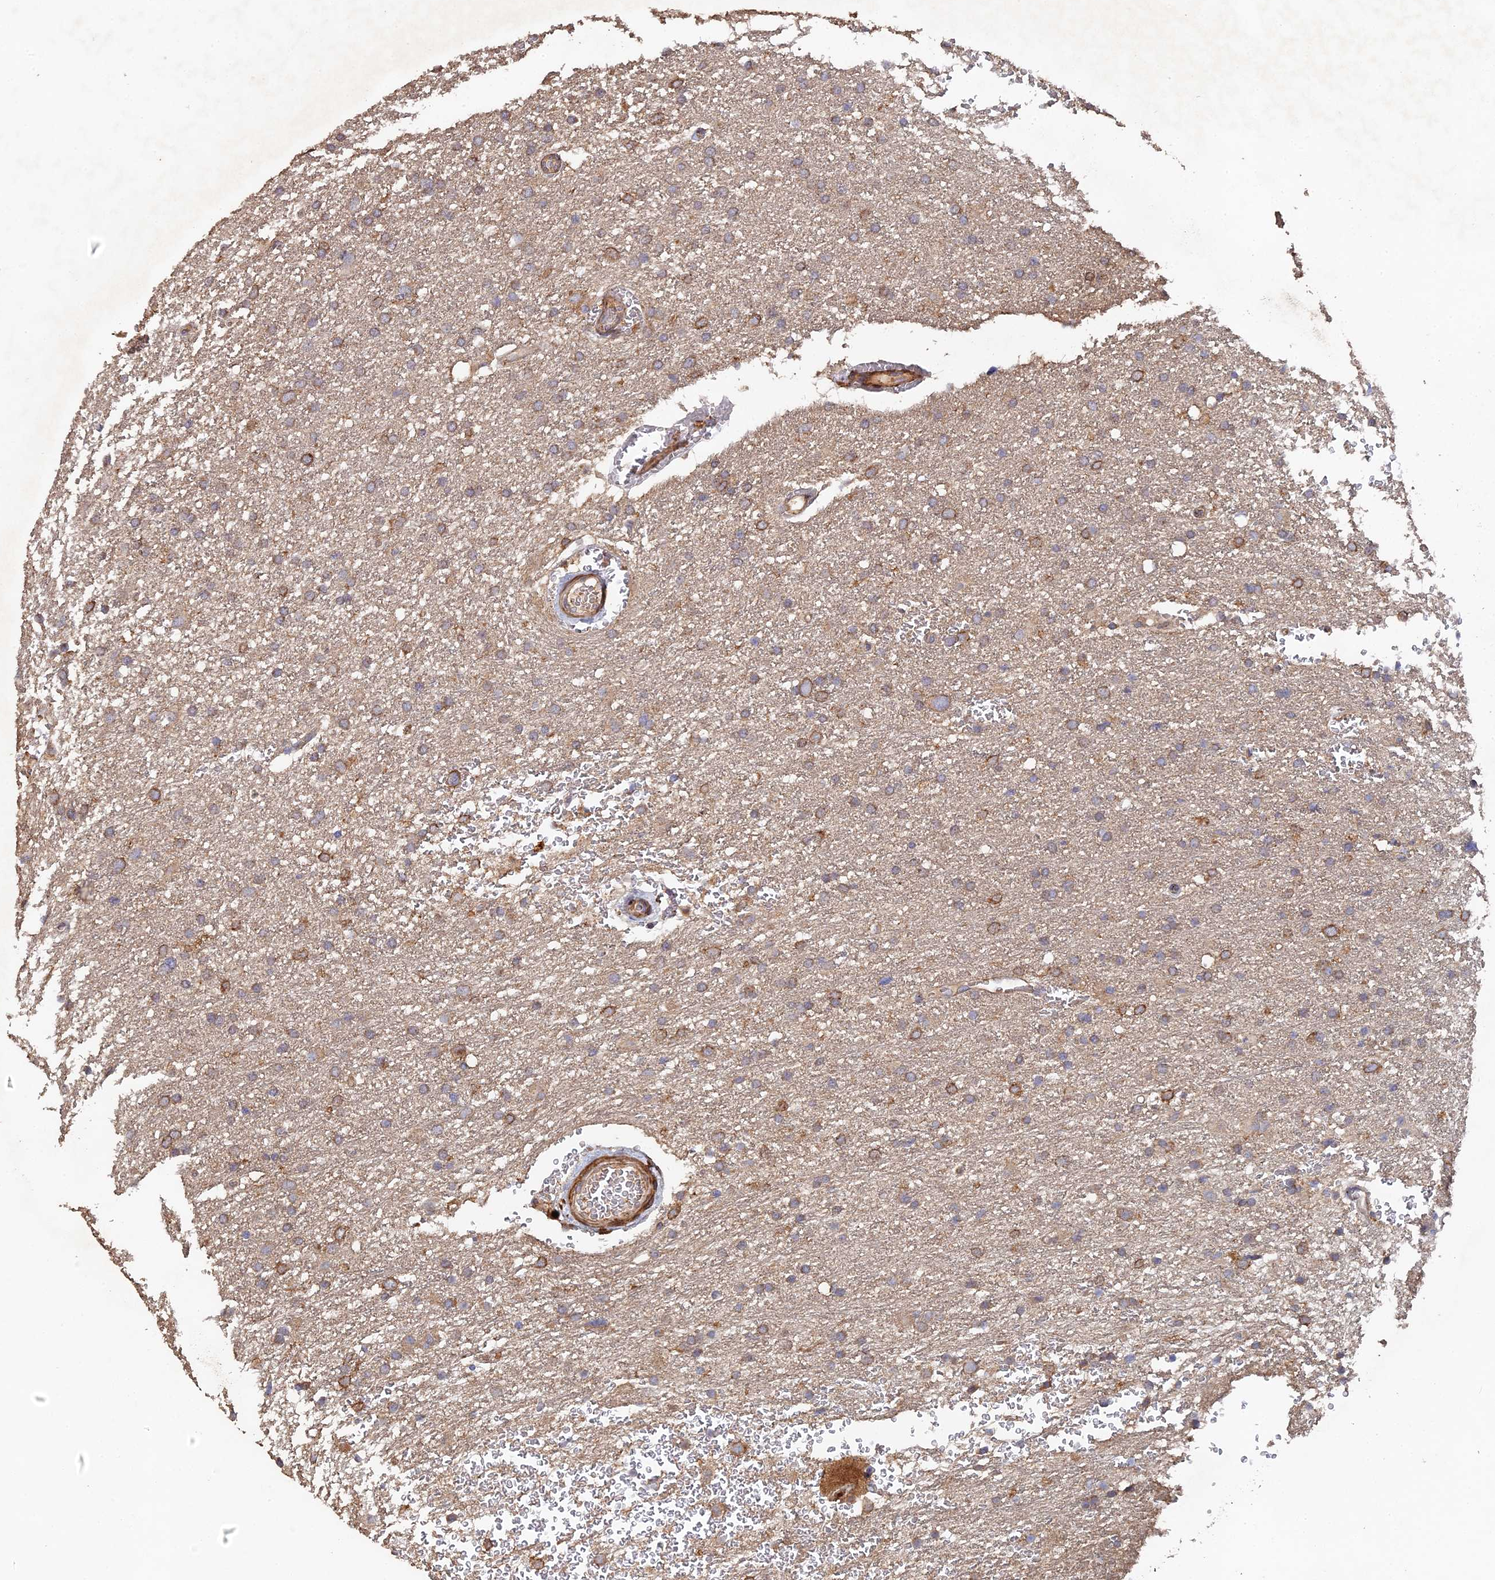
{"staining": {"intensity": "moderate", "quantity": ">75%", "location": "cytoplasmic/membranous"}, "tissue": "glioma", "cell_type": "Tumor cells", "image_type": "cancer", "snomed": [{"axis": "morphology", "description": "Glioma, malignant, High grade"}, {"axis": "topography", "description": "Cerebral cortex"}], "caption": "Glioma stained with a brown dye reveals moderate cytoplasmic/membranous positive expression in about >75% of tumor cells.", "gene": "SPANXN4", "patient": {"sex": "female", "age": 36}}